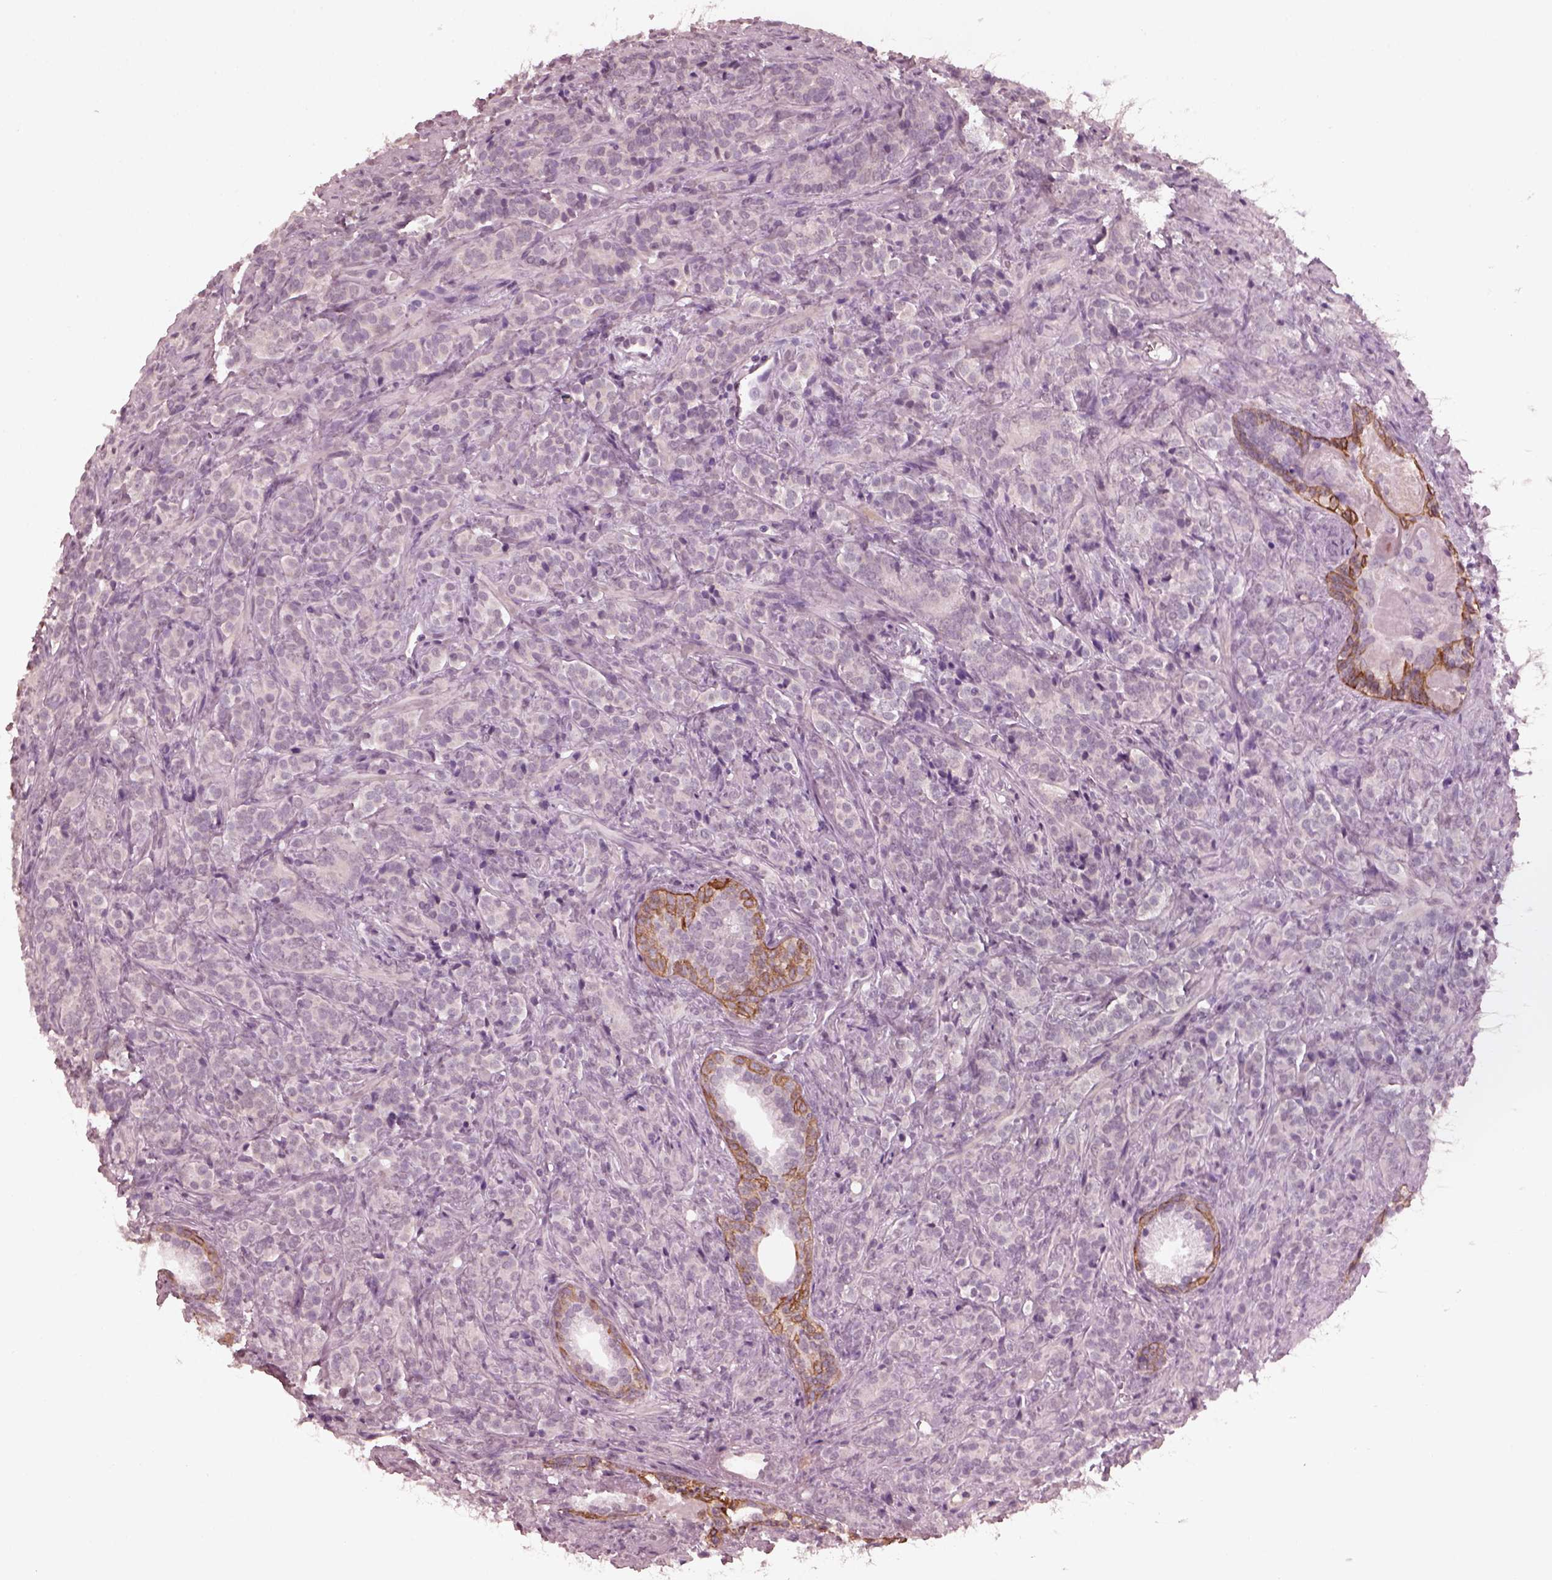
{"staining": {"intensity": "negative", "quantity": "none", "location": "none"}, "tissue": "prostate cancer", "cell_type": "Tumor cells", "image_type": "cancer", "snomed": [{"axis": "morphology", "description": "Adenocarcinoma, High grade"}, {"axis": "topography", "description": "Prostate"}], "caption": "An immunohistochemistry (IHC) histopathology image of prostate adenocarcinoma (high-grade) is shown. There is no staining in tumor cells of prostate adenocarcinoma (high-grade).", "gene": "KRT79", "patient": {"sex": "male", "age": 84}}